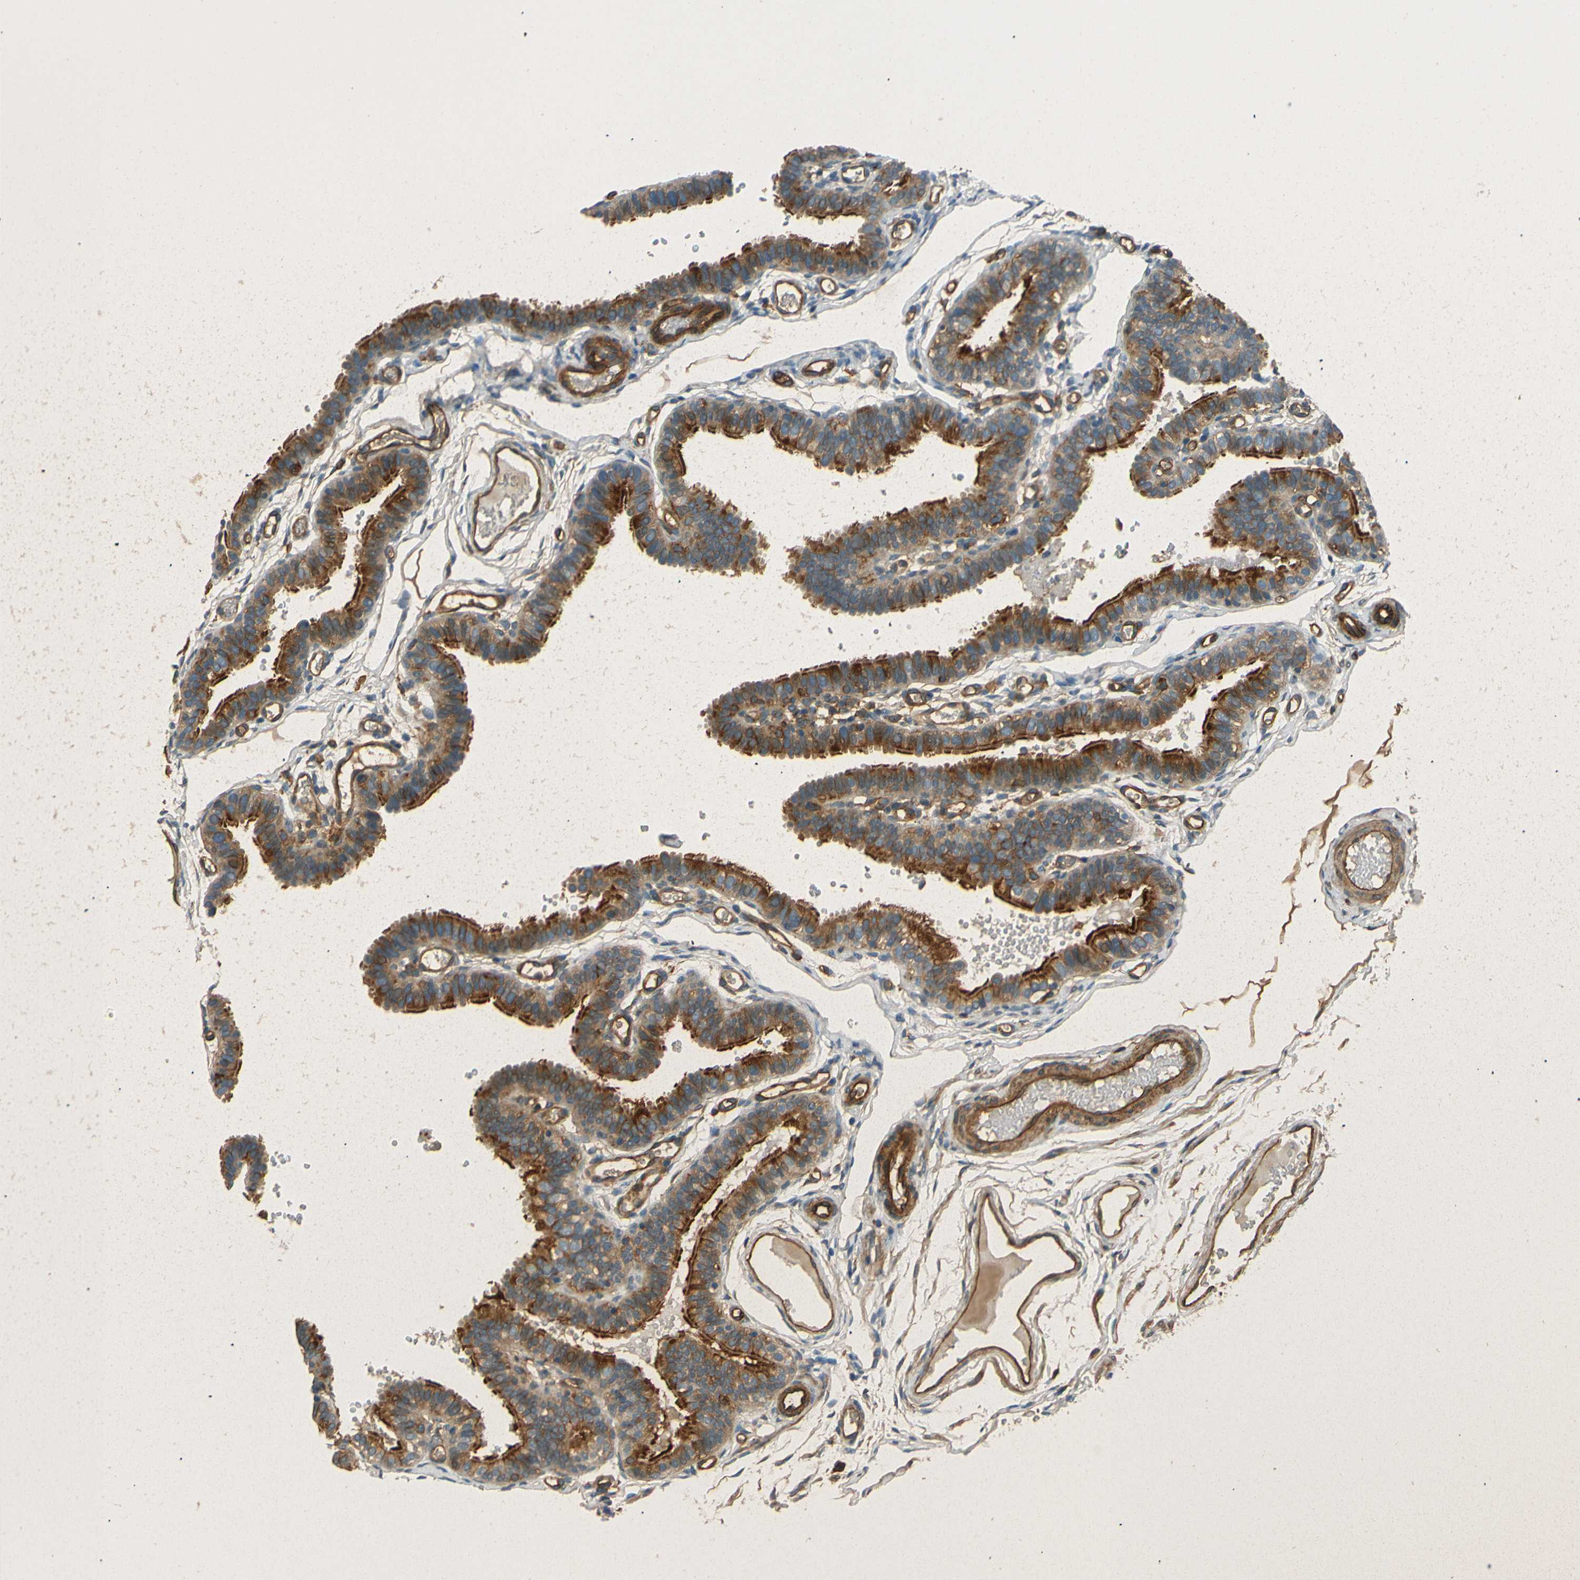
{"staining": {"intensity": "strong", "quantity": ">75%", "location": "cytoplasmic/membranous"}, "tissue": "fallopian tube", "cell_type": "Glandular cells", "image_type": "normal", "snomed": [{"axis": "morphology", "description": "Normal tissue, NOS"}, {"axis": "topography", "description": "Fallopian tube"}, {"axis": "topography", "description": "Placenta"}], "caption": "Glandular cells demonstrate strong cytoplasmic/membranous staining in about >75% of cells in unremarkable fallopian tube.", "gene": "ENTPD1", "patient": {"sex": "female", "age": 34}}